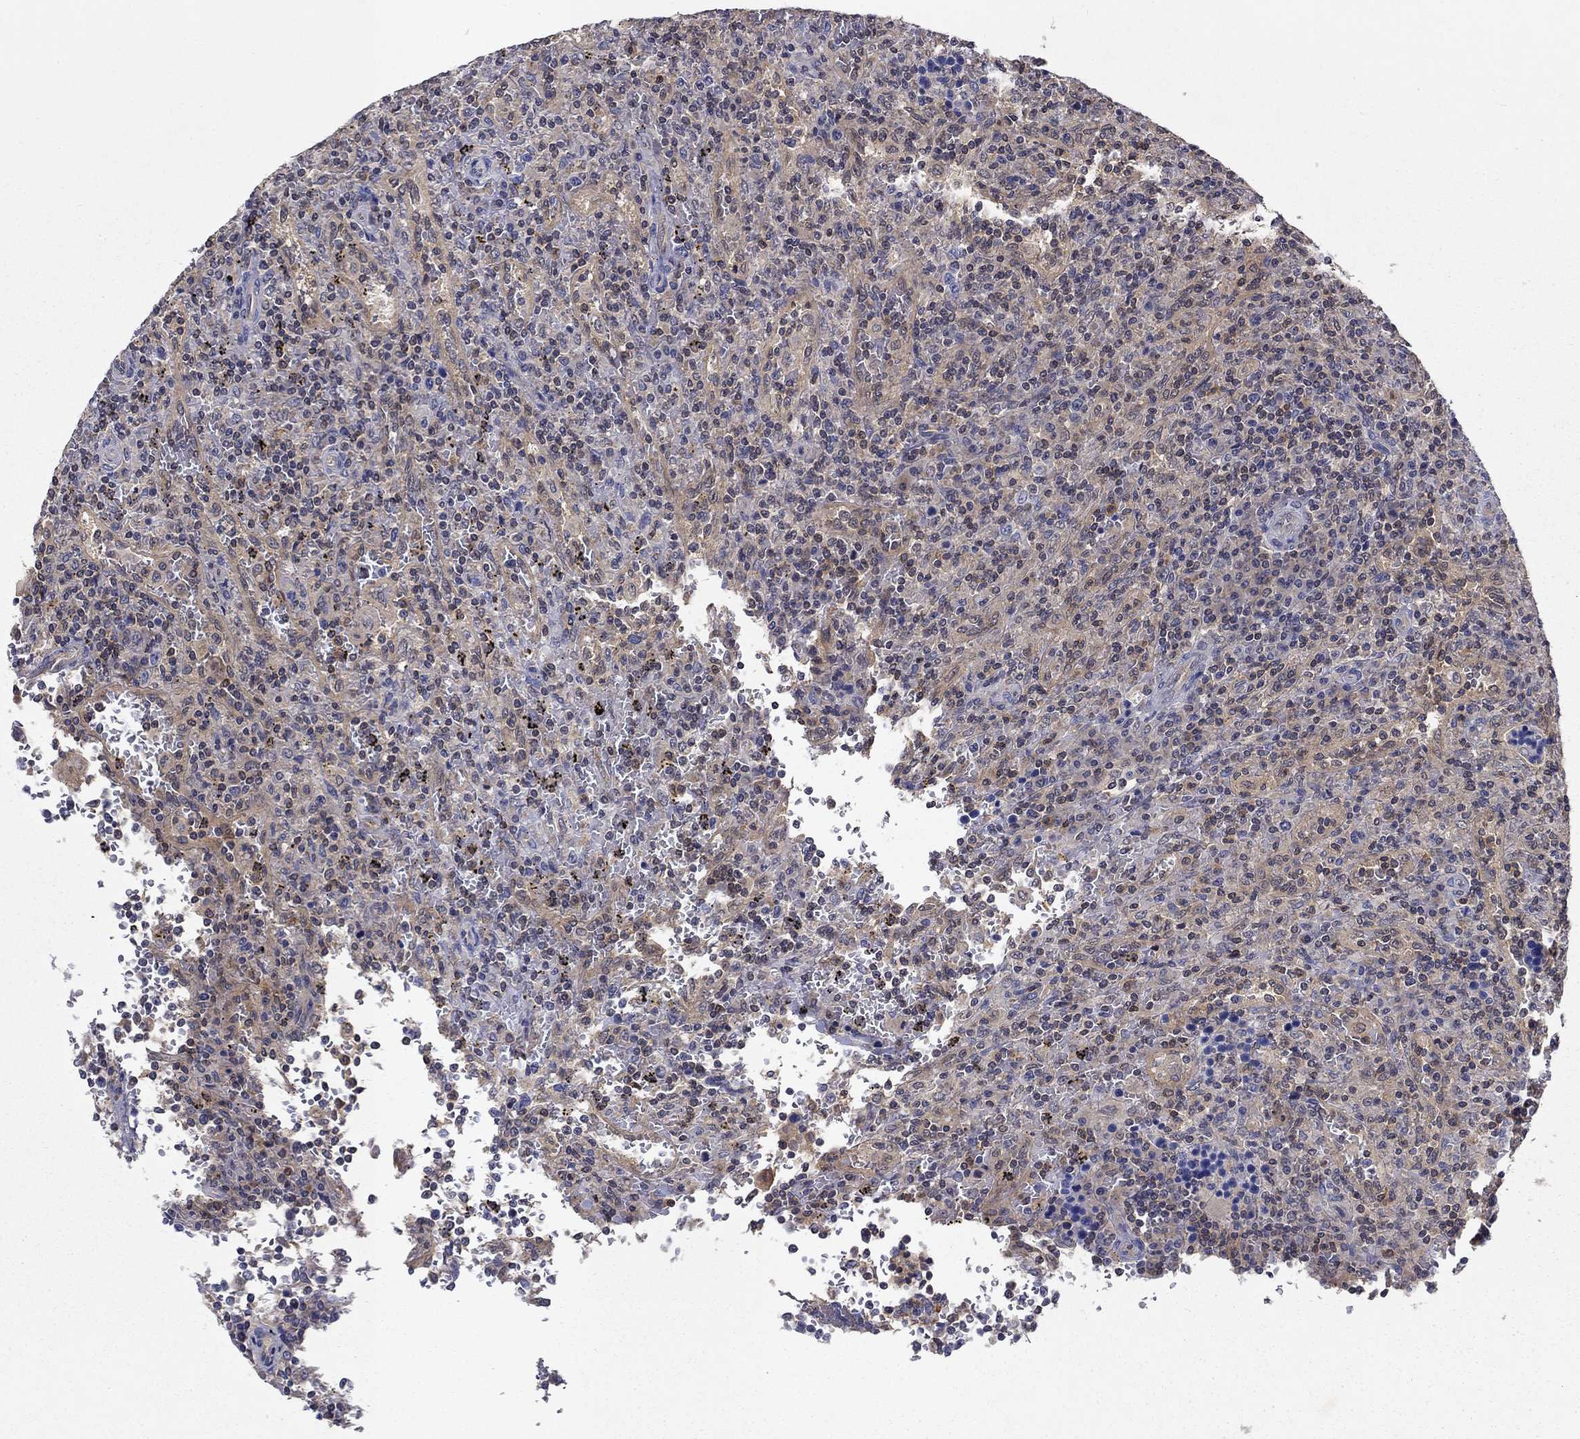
{"staining": {"intensity": "negative", "quantity": "none", "location": "none"}, "tissue": "lymphoma", "cell_type": "Tumor cells", "image_type": "cancer", "snomed": [{"axis": "morphology", "description": "Malignant lymphoma, non-Hodgkin's type, Low grade"}, {"axis": "topography", "description": "Spleen"}], "caption": "Lymphoma was stained to show a protein in brown. There is no significant positivity in tumor cells. (DAB (3,3'-diaminobenzidine) IHC with hematoxylin counter stain).", "gene": "GLTP", "patient": {"sex": "male", "age": 62}}